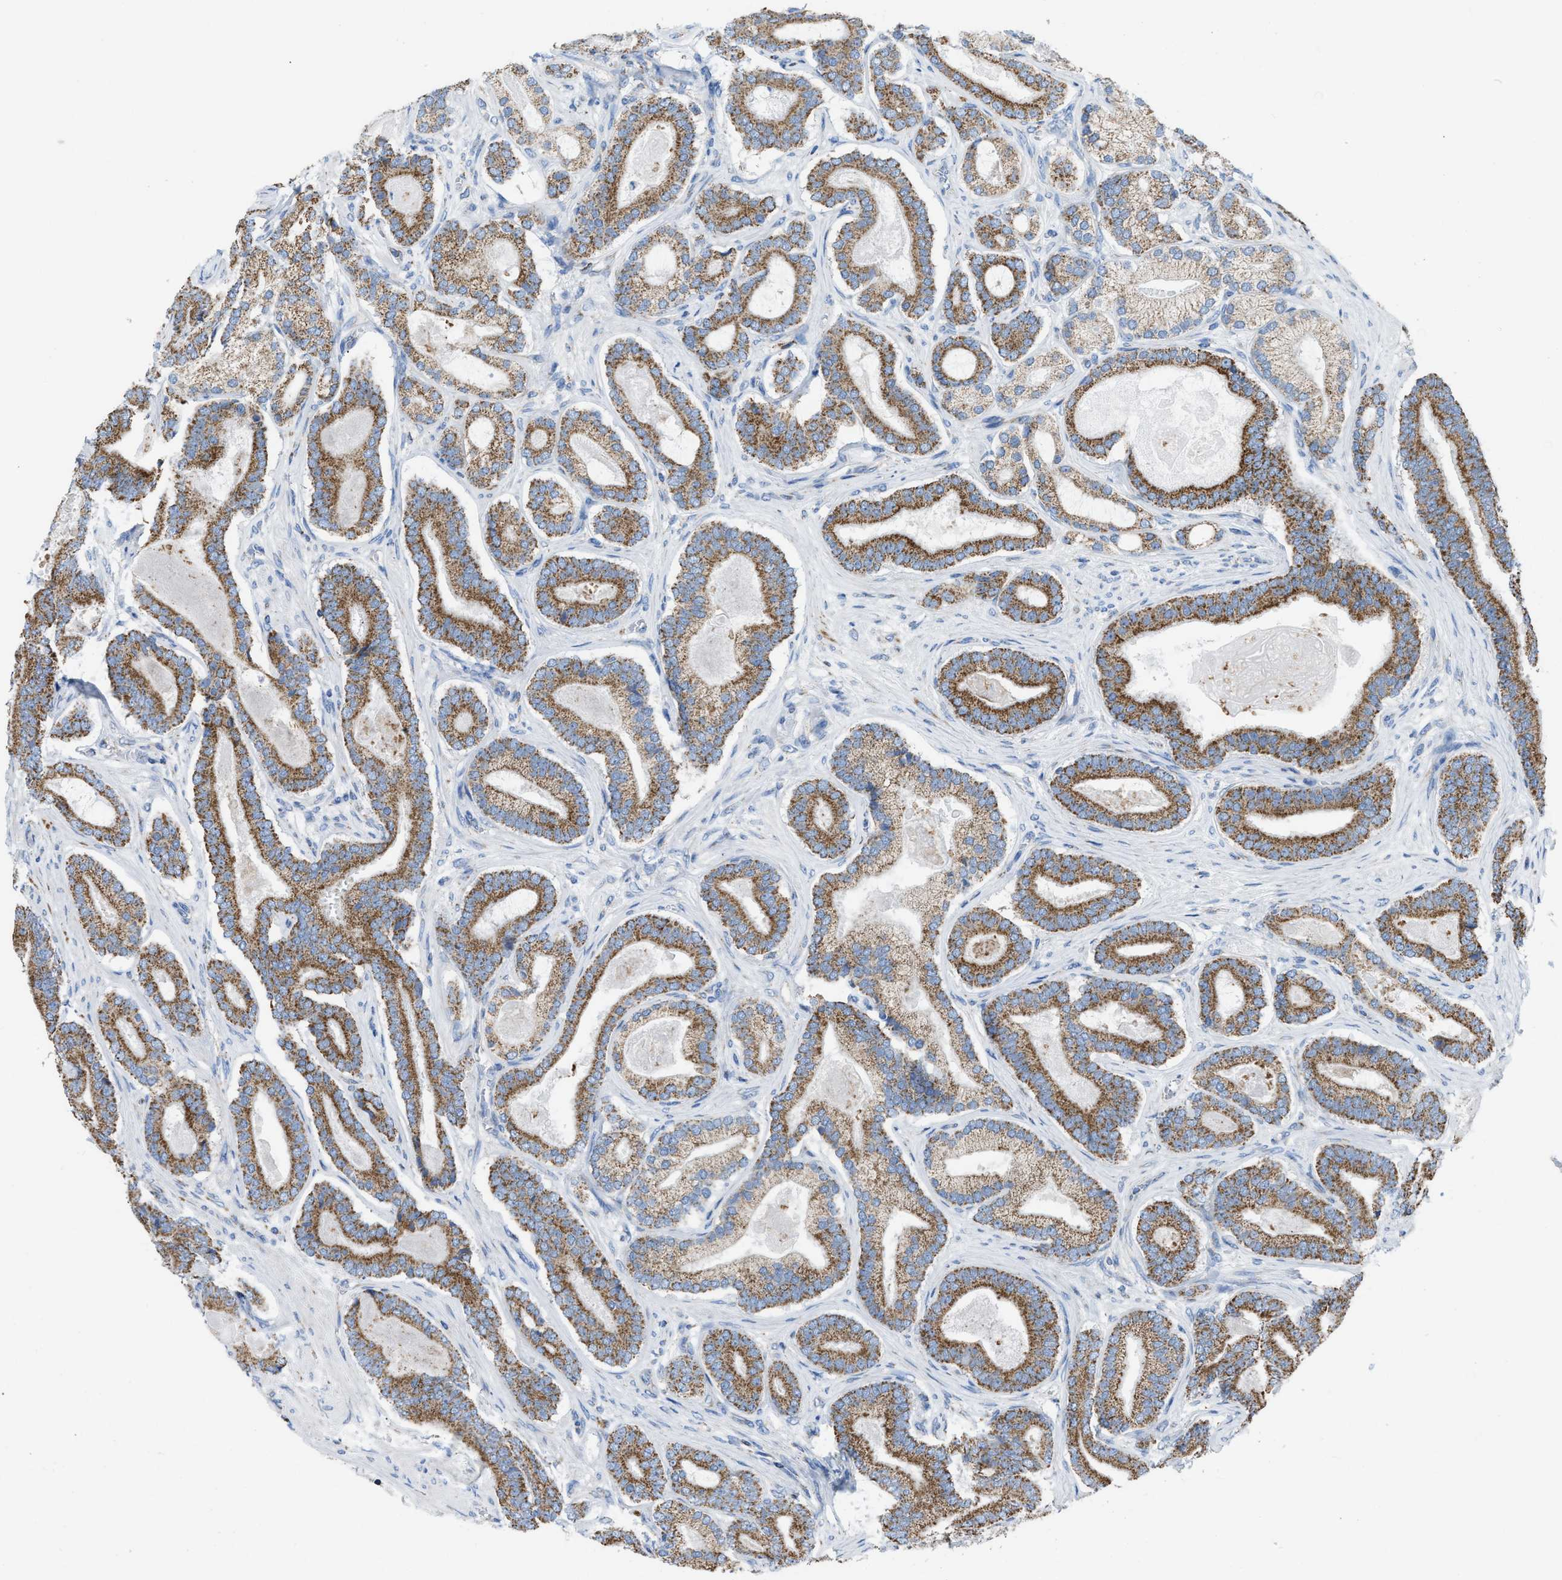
{"staining": {"intensity": "moderate", "quantity": ">75%", "location": "cytoplasmic/membranous"}, "tissue": "prostate cancer", "cell_type": "Tumor cells", "image_type": "cancer", "snomed": [{"axis": "morphology", "description": "Adenocarcinoma, High grade"}, {"axis": "topography", "description": "Prostate"}], "caption": "The histopathology image demonstrates staining of prostate cancer (adenocarcinoma (high-grade)), revealing moderate cytoplasmic/membranous protein staining (brown color) within tumor cells.", "gene": "ETFB", "patient": {"sex": "male", "age": 60}}